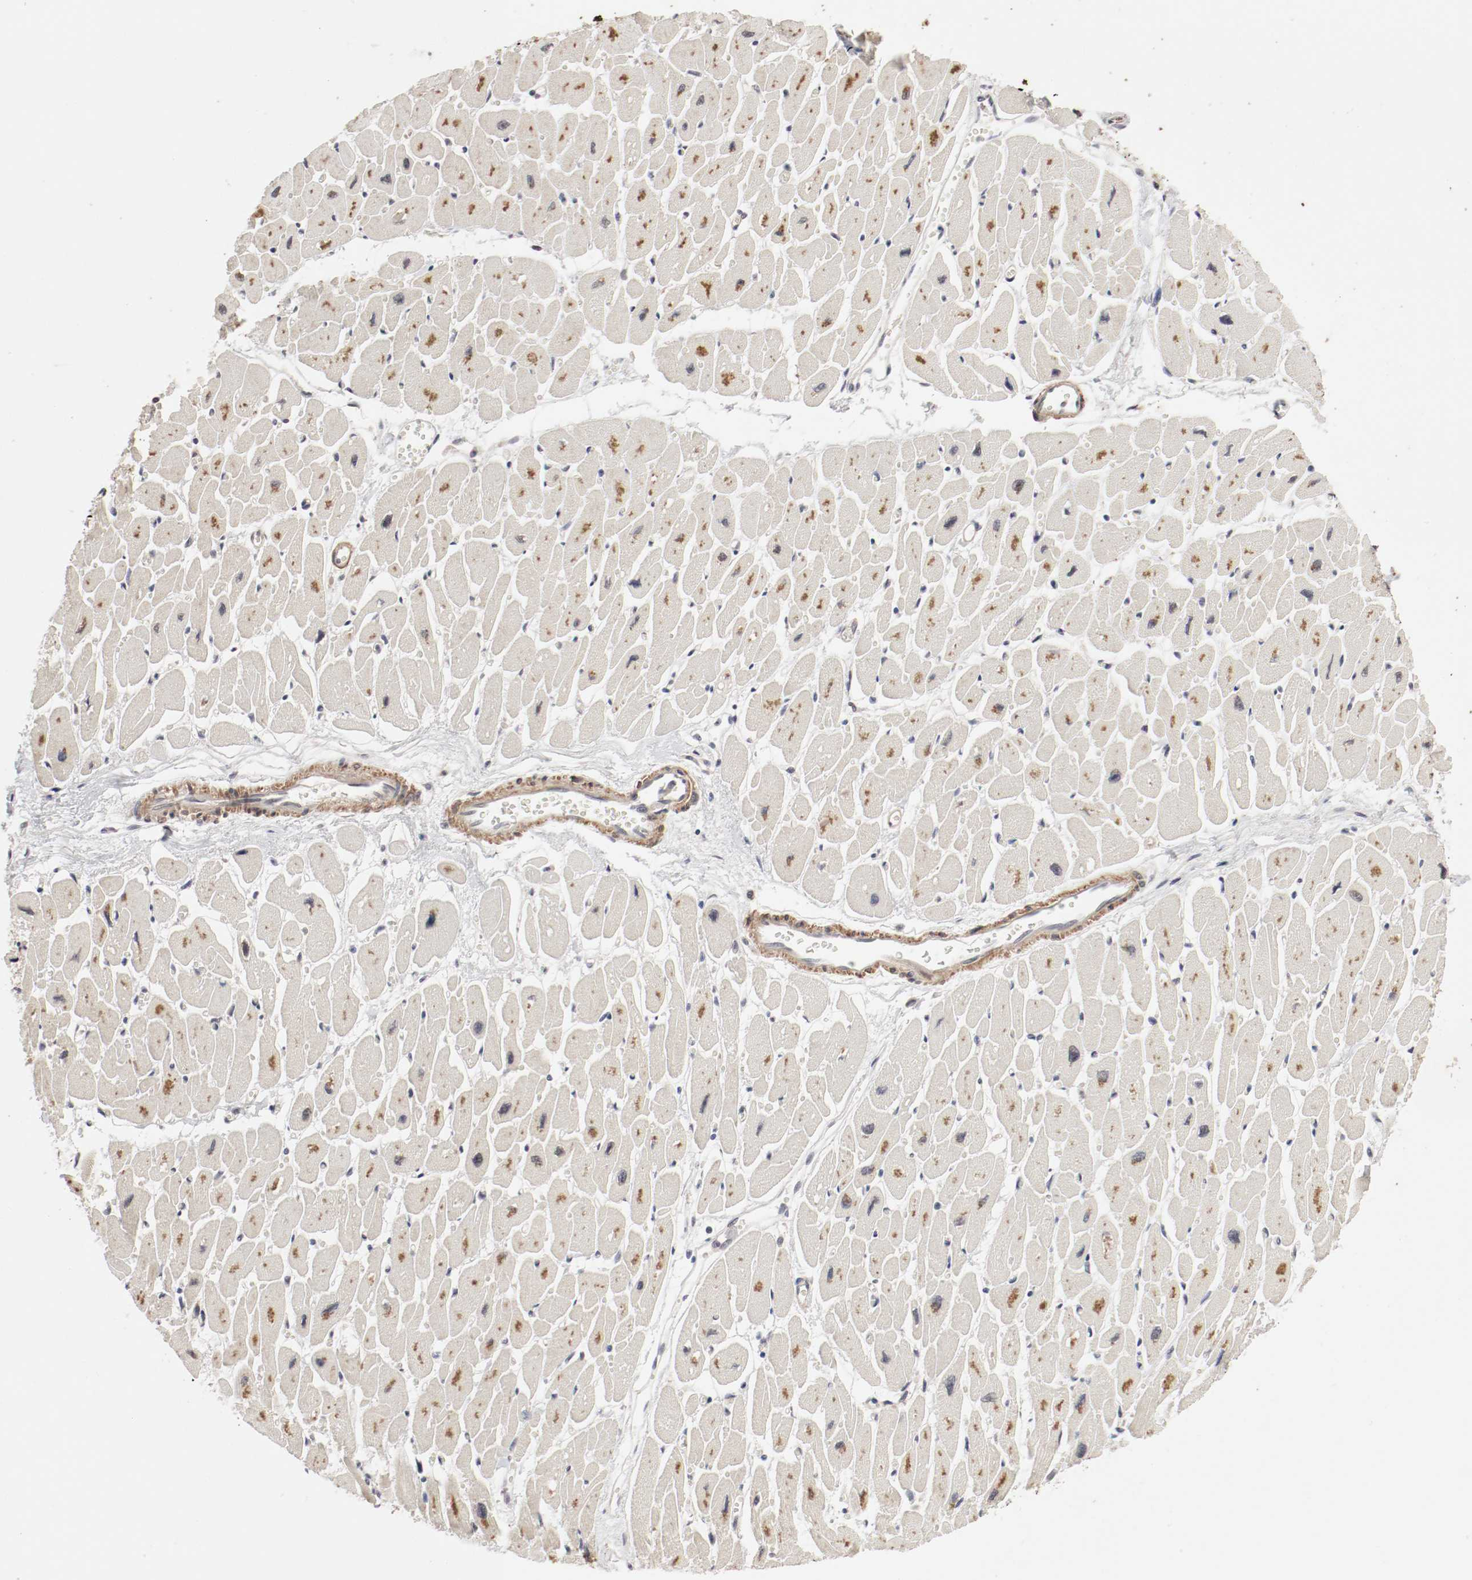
{"staining": {"intensity": "moderate", "quantity": "25%-75%", "location": "cytoplasmic/membranous,nuclear"}, "tissue": "heart muscle", "cell_type": "Cardiomyocytes", "image_type": "normal", "snomed": [{"axis": "morphology", "description": "Normal tissue, NOS"}, {"axis": "topography", "description": "Heart"}], "caption": "Immunohistochemistry of benign human heart muscle displays medium levels of moderate cytoplasmic/membranous,nuclear positivity in about 25%-75% of cardiomyocytes.", "gene": "CSNK2B", "patient": {"sex": "female", "age": 54}}